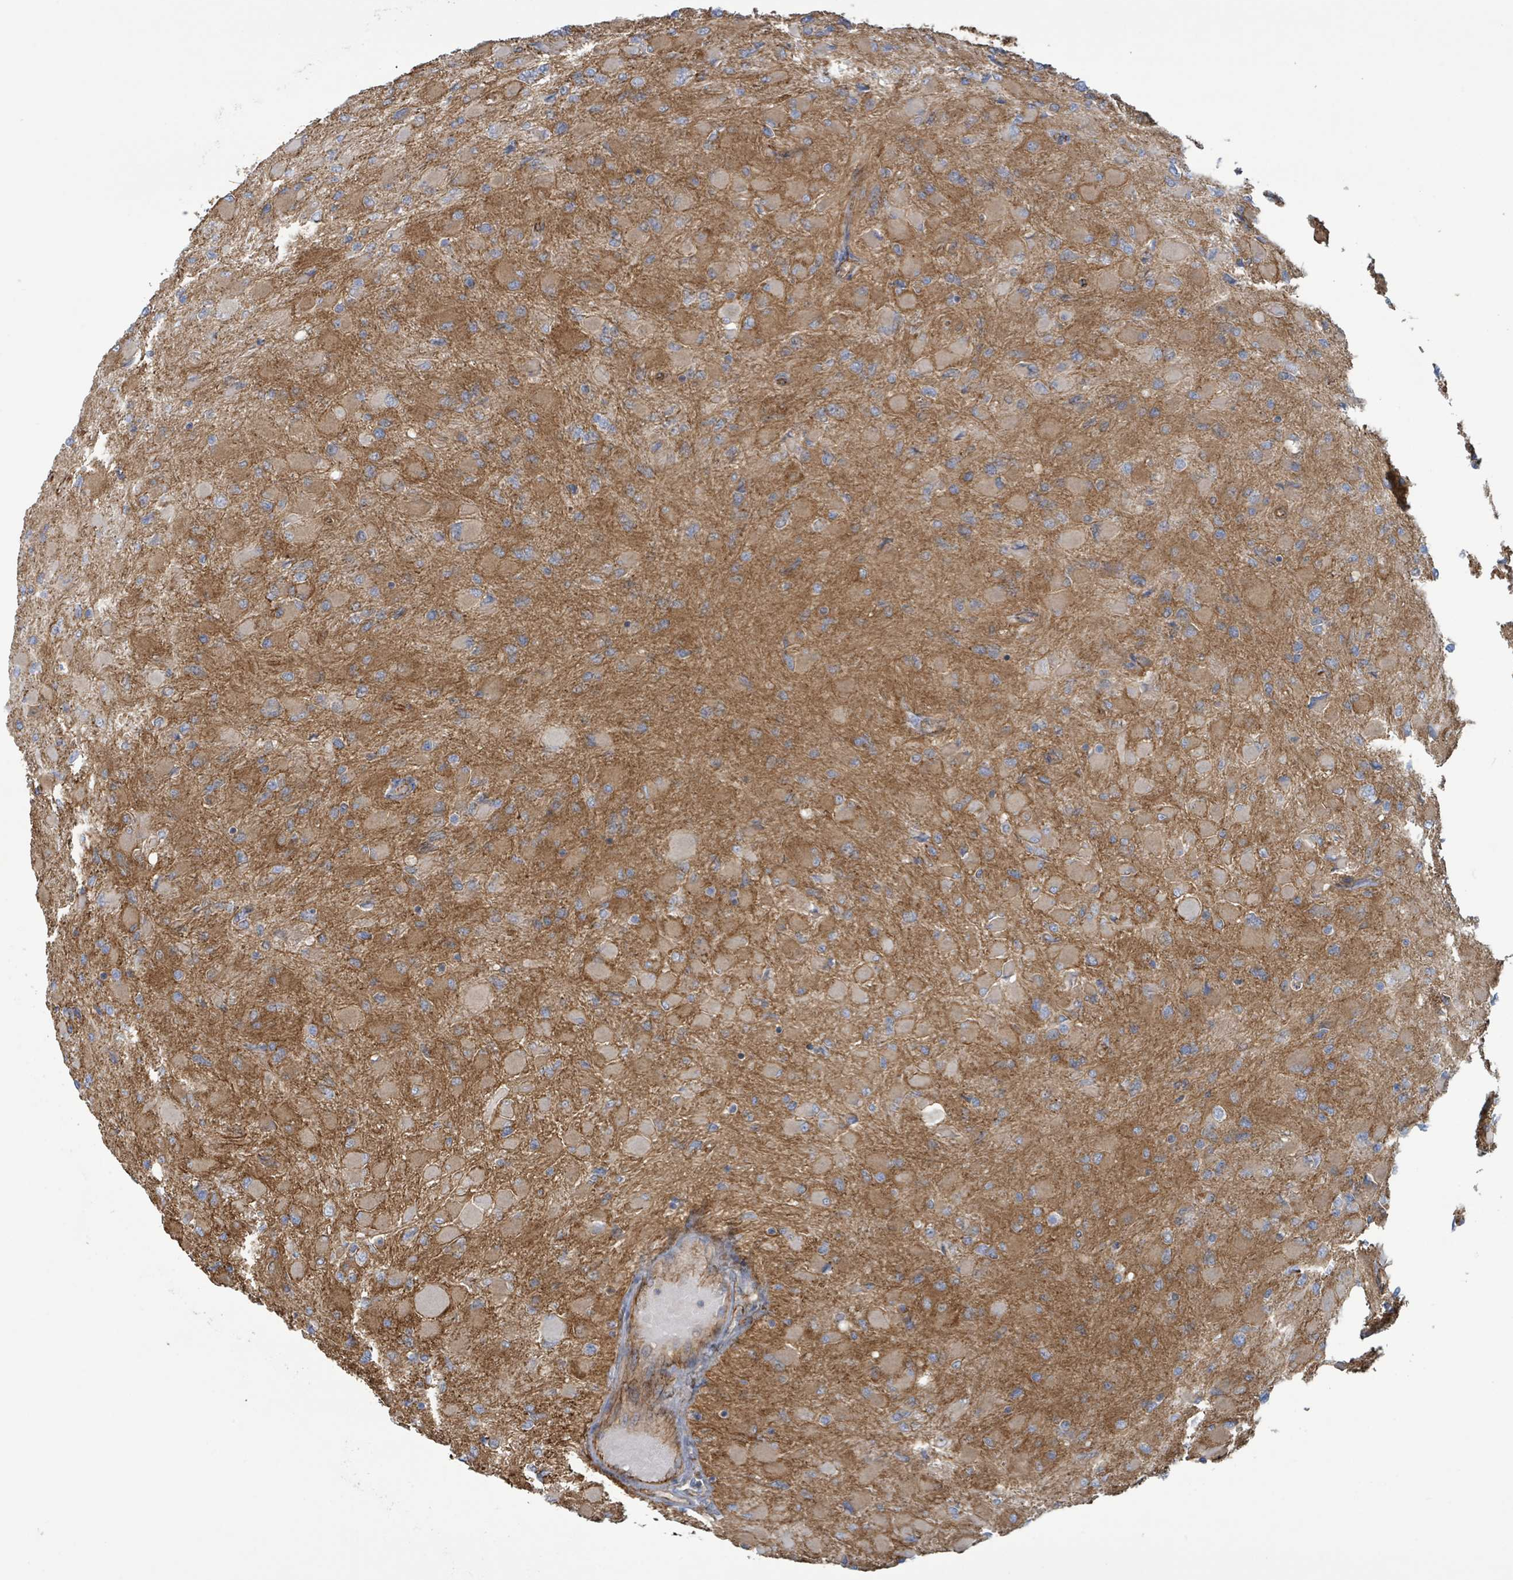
{"staining": {"intensity": "weak", "quantity": "<25%", "location": "cytoplasmic/membranous"}, "tissue": "glioma", "cell_type": "Tumor cells", "image_type": "cancer", "snomed": [{"axis": "morphology", "description": "Glioma, malignant, High grade"}, {"axis": "topography", "description": "Cerebral cortex"}], "caption": "Protein analysis of glioma reveals no significant staining in tumor cells. (Brightfield microscopy of DAB (3,3'-diaminobenzidine) immunohistochemistry at high magnification).", "gene": "LDOC1", "patient": {"sex": "female", "age": 36}}